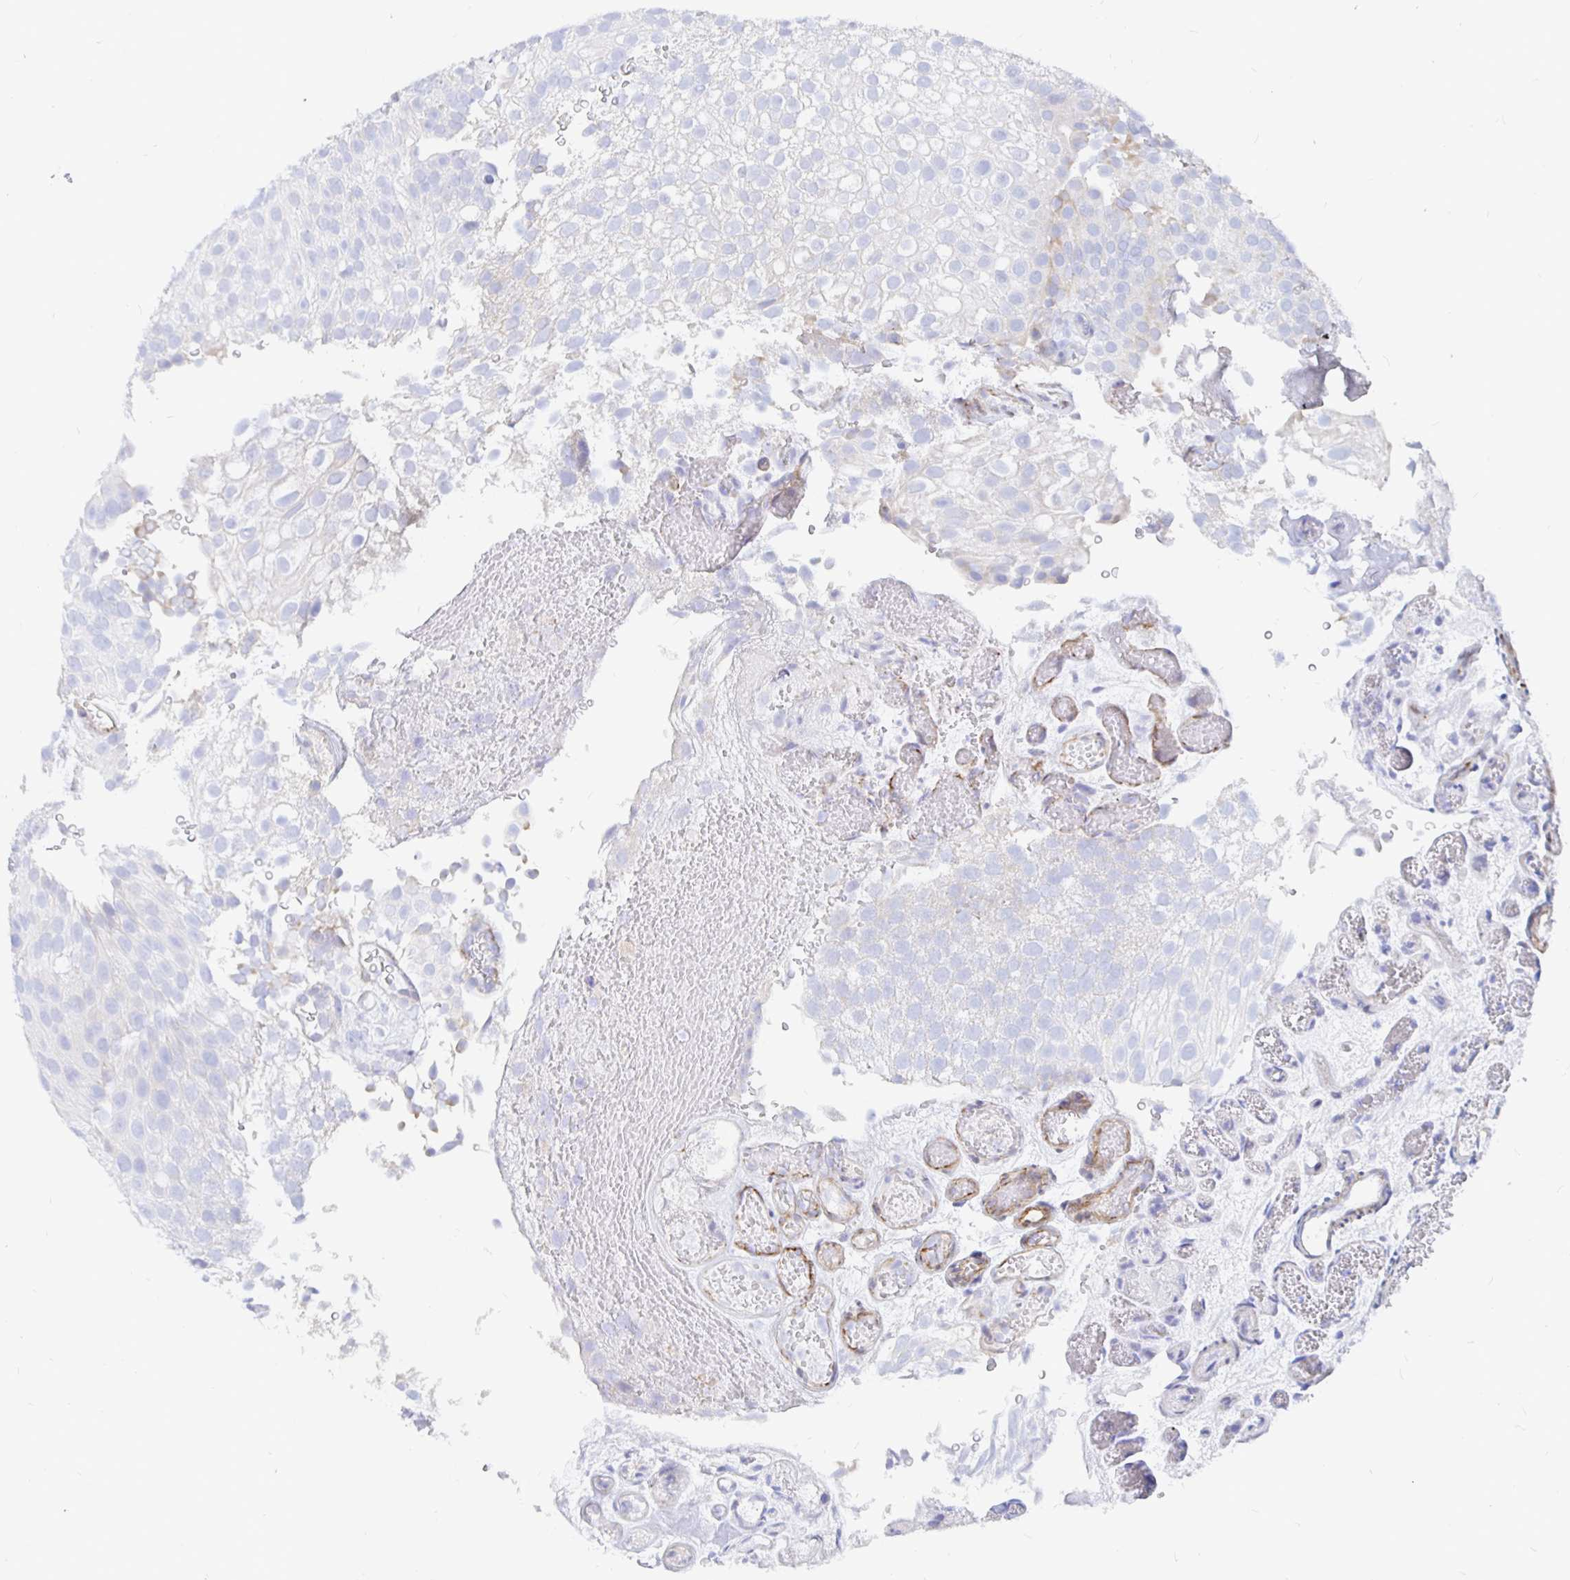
{"staining": {"intensity": "negative", "quantity": "none", "location": "none"}, "tissue": "urothelial cancer", "cell_type": "Tumor cells", "image_type": "cancer", "snomed": [{"axis": "morphology", "description": "Urothelial carcinoma, Low grade"}, {"axis": "topography", "description": "Urinary bladder"}], "caption": "A photomicrograph of low-grade urothelial carcinoma stained for a protein demonstrates no brown staining in tumor cells.", "gene": "COX16", "patient": {"sex": "male", "age": 78}}